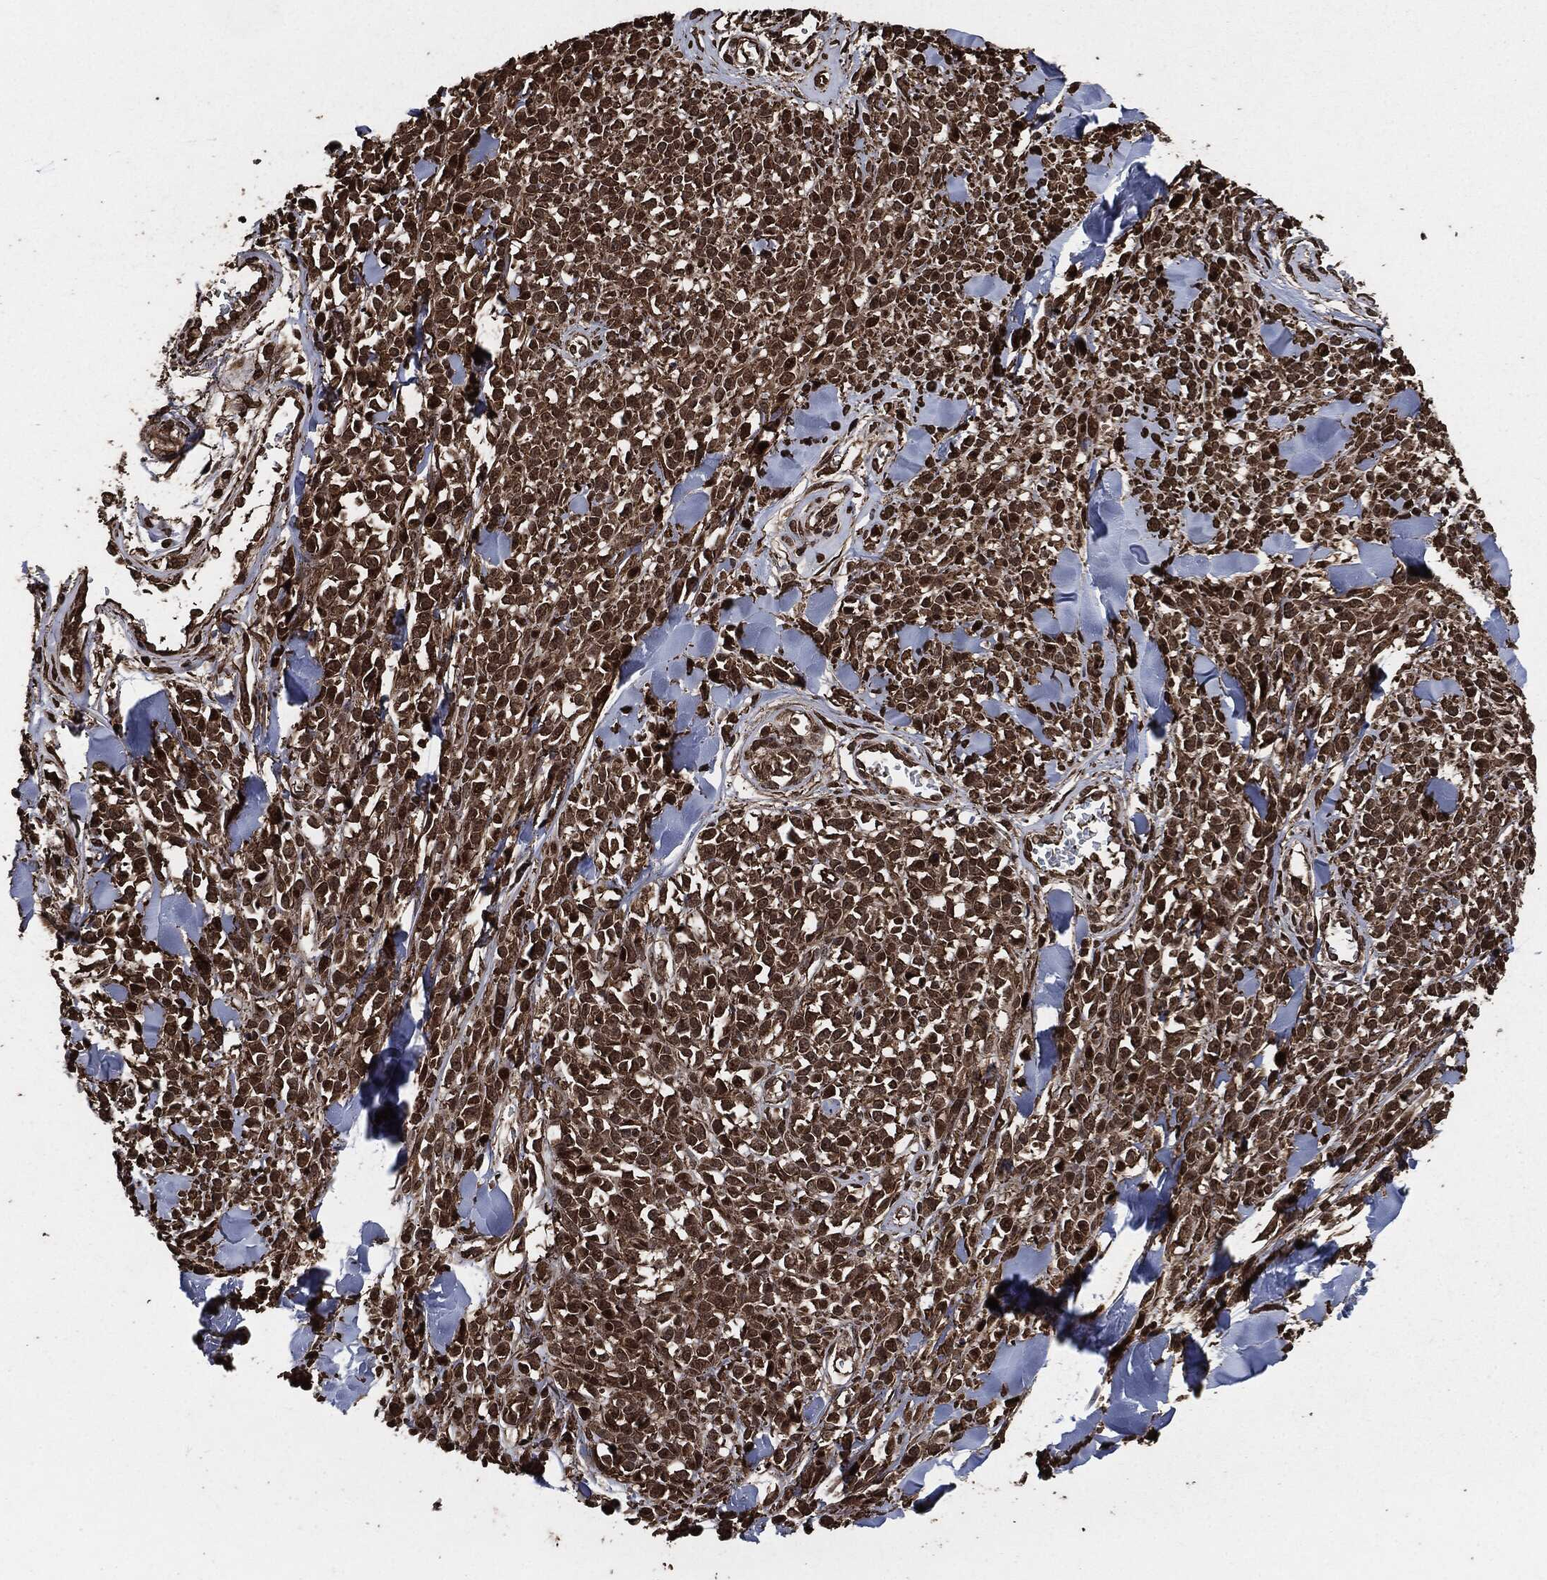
{"staining": {"intensity": "strong", "quantity": "25%-75%", "location": "cytoplasmic/membranous,nuclear"}, "tissue": "melanoma", "cell_type": "Tumor cells", "image_type": "cancer", "snomed": [{"axis": "morphology", "description": "Malignant melanoma, NOS"}, {"axis": "topography", "description": "Skin"}, {"axis": "topography", "description": "Skin of trunk"}], "caption": "Strong cytoplasmic/membranous and nuclear positivity is appreciated in approximately 25%-75% of tumor cells in malignant melanoma.", "gene": "EGFR", "patient": {"sex": "male", "age": 74}}